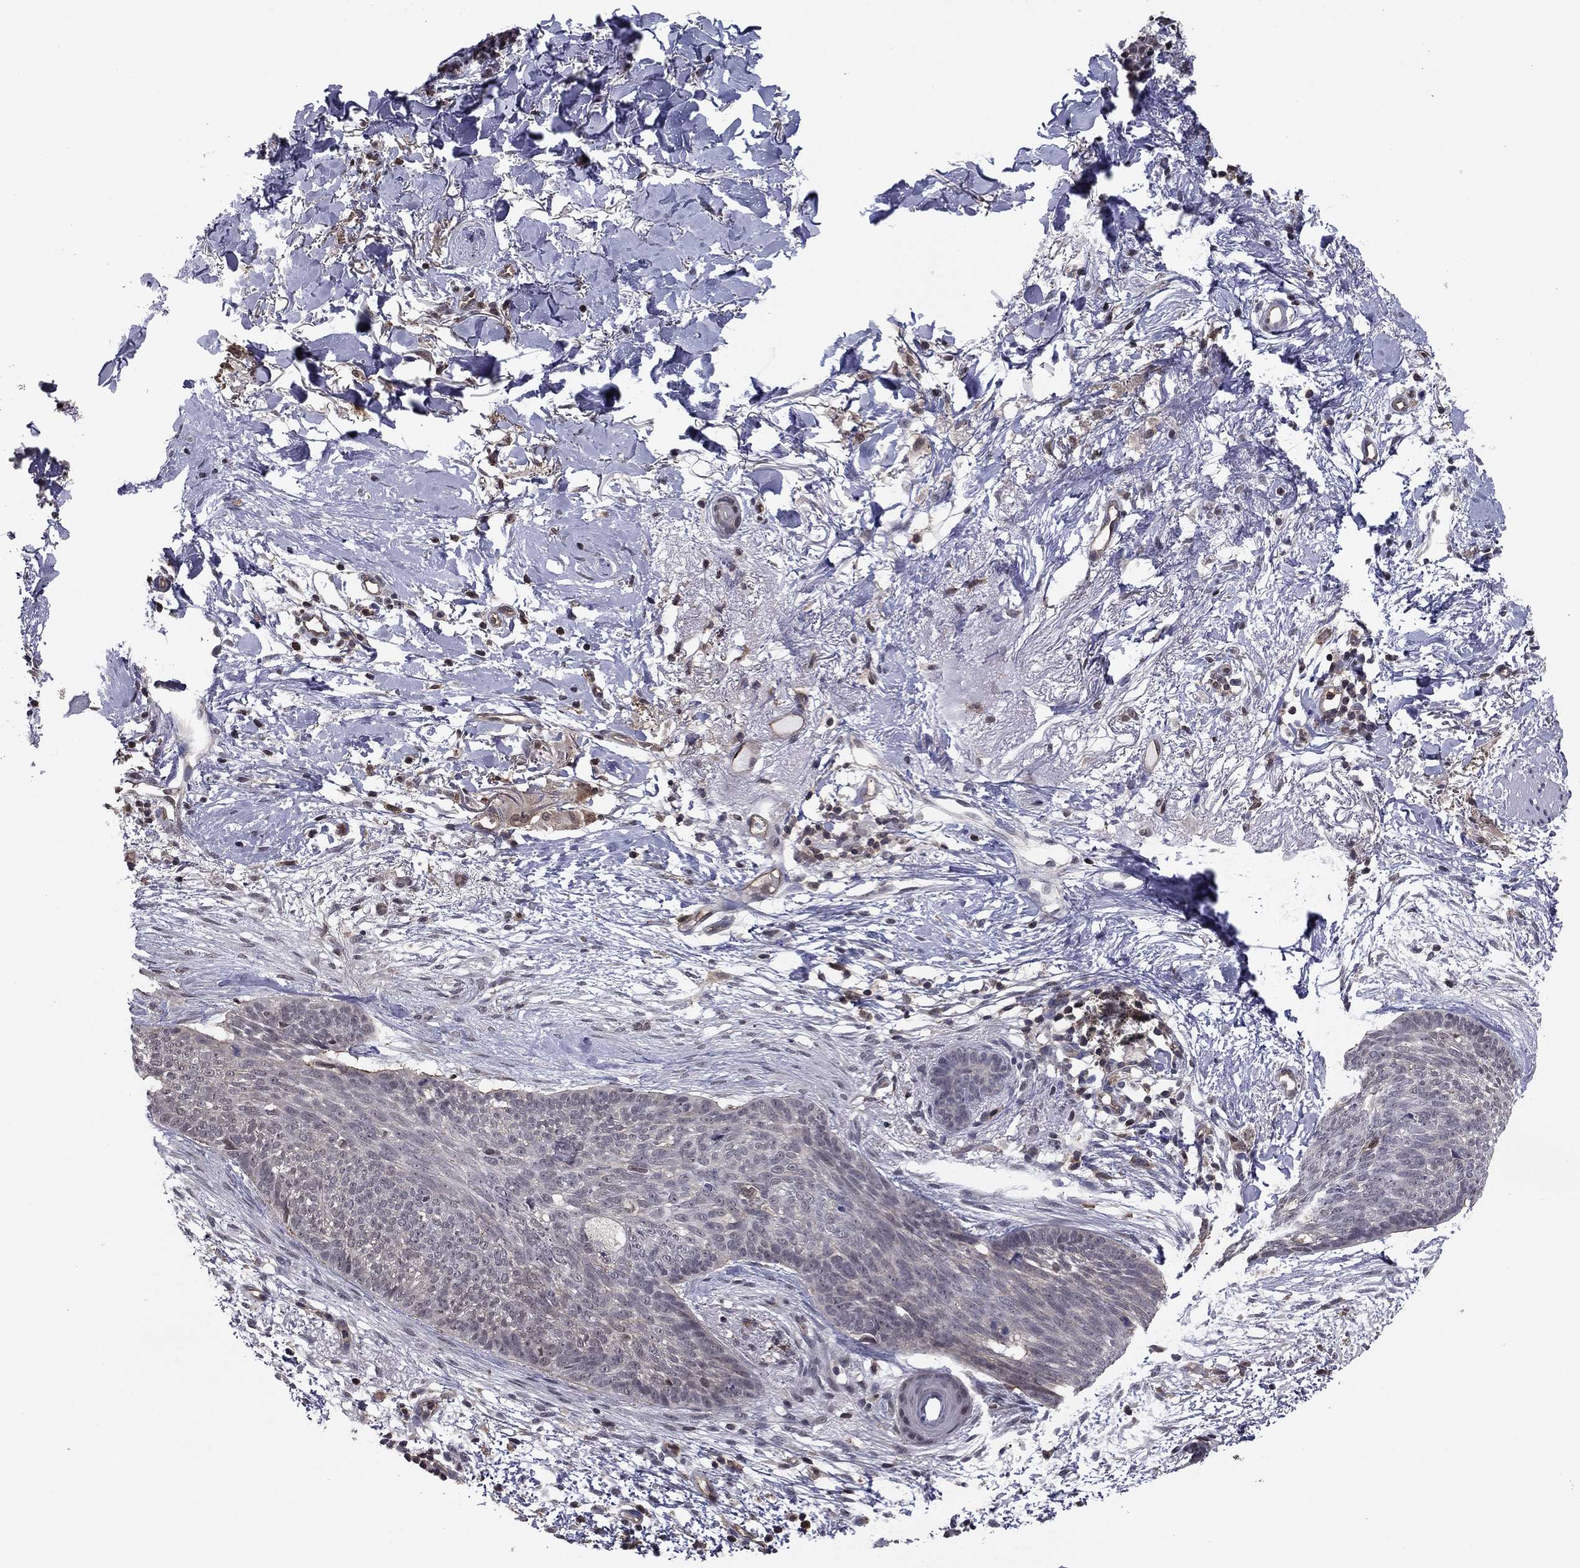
{"staining": {"intensity": "negative", "quantity": "none", "location": "none"}, "tissue": "skin cancer", "cell_type": "Tumor cells", "image_type": "cancer", "snomed": [{"axis": "morphology", "description": "Normal tissue, NOS"}, {"axis": "morphology", "description": "Basal cell carcinoma"}, {"axis": "topography", "description": "Skin"}], "caption": "High magnification brightfield microscopy of skin basal cell carcinoma stained with DAB (3,3'-diaminobenzidine) (brown) and counterstained with hematoxylin (blue): tumor cells show no significant expression. (Immunohistochemistry, brightfield microscopy, high magnification).", "gene": "PLCB2", "patient": {"sex": "male", "age": 84}}